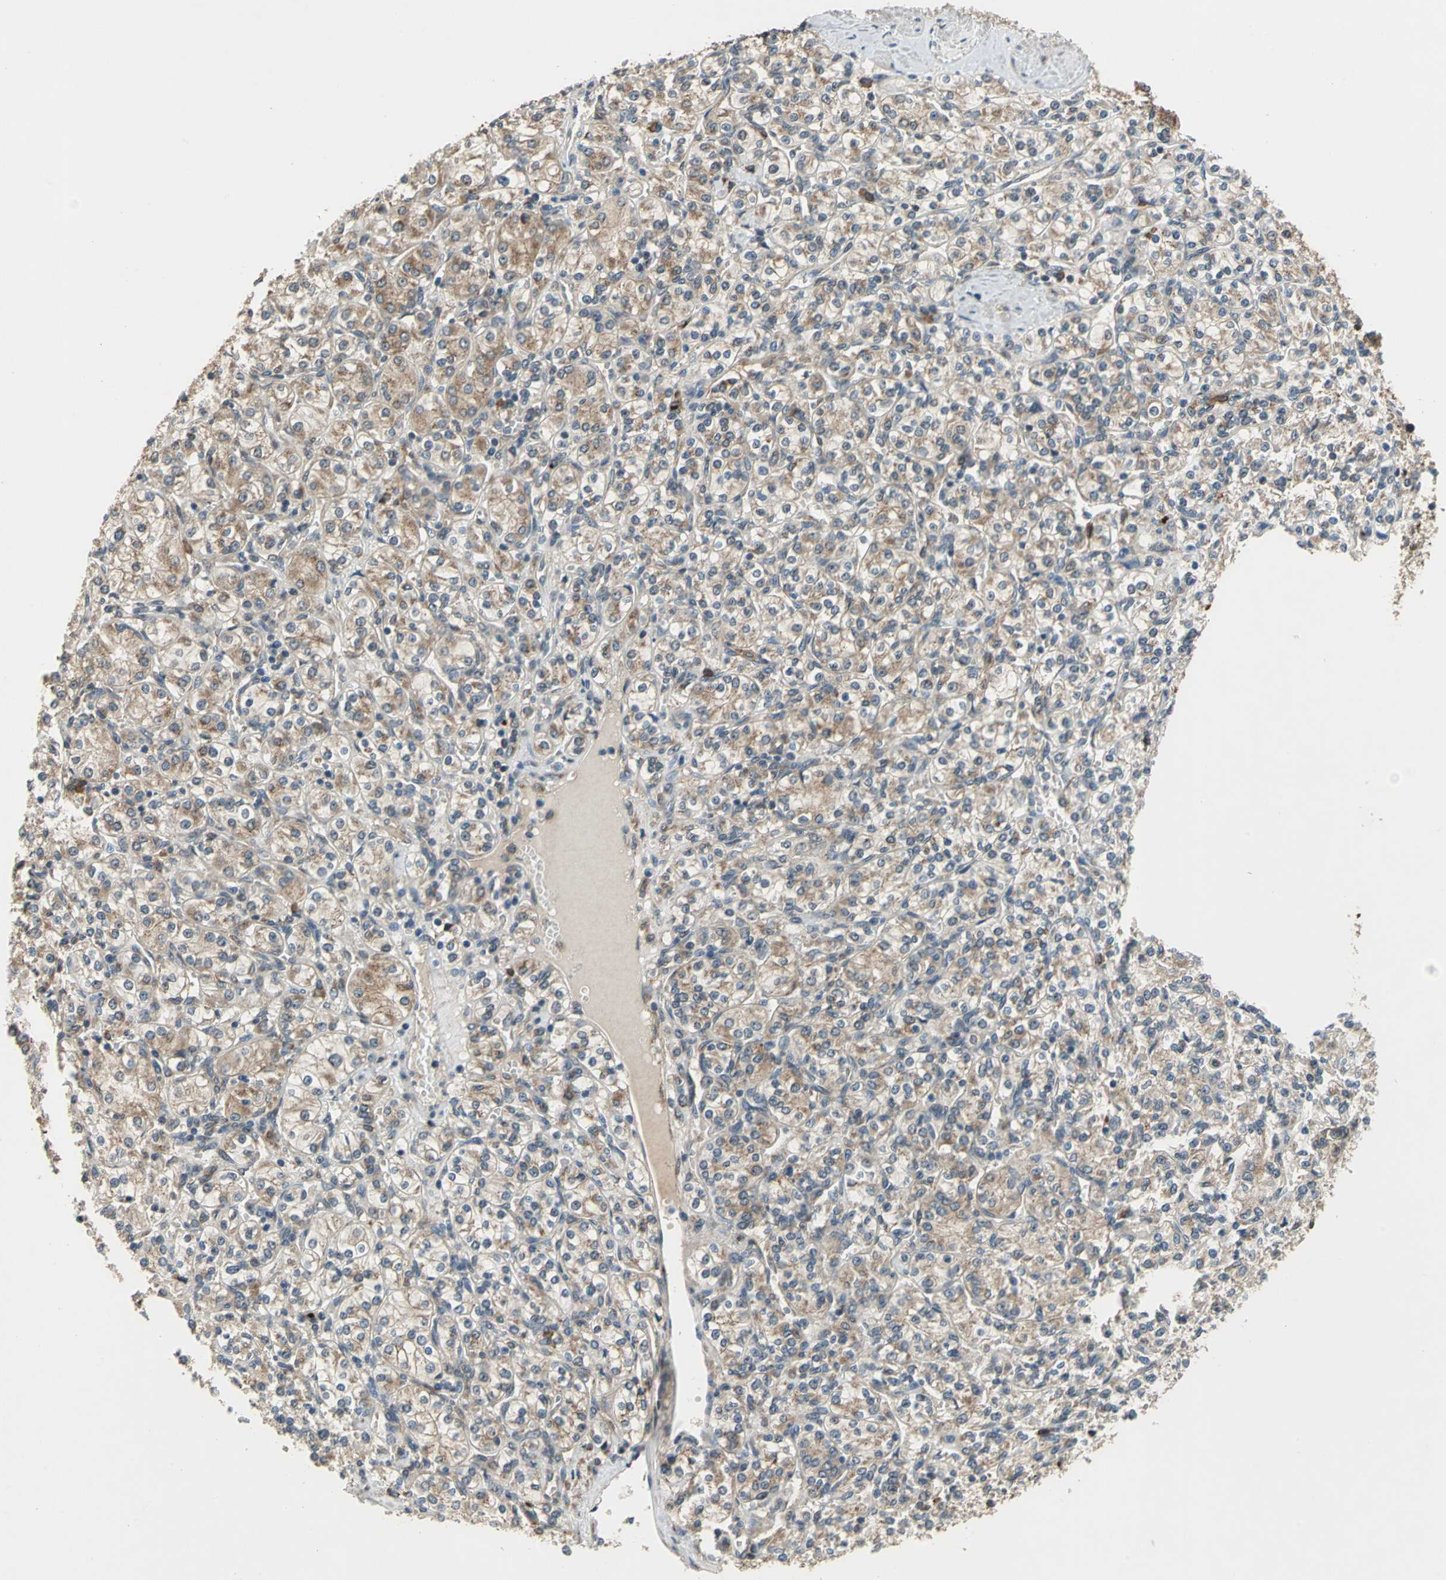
{"staining": {"intensity": "moderate", "quantity": ">75%", "location": "cytoplasmic/membranous"}, "tissue": "renal cancer", "cell_type": "Tumor cells", "image_type": "cancer", "snomed": [{"axis": "morphology", "description": "Adenocarcinoma, NOS"}, {"axis": "topography", "description": "Kidney"}], "caption": "Protein analysis of renal cancer (adenocarcinoma) tissue displays moderate cytoplasmic/membranous positivity in approximately >75% of tumor cells. The protein of interest is stained brown, and the nuclei are stained in blue (DAB (3,3'-diaminobenzidine) IHC with brightfield microscopy, high magnification).", "gene": "NFKBIE", "patient": {"sex": "male", "age": 77}}